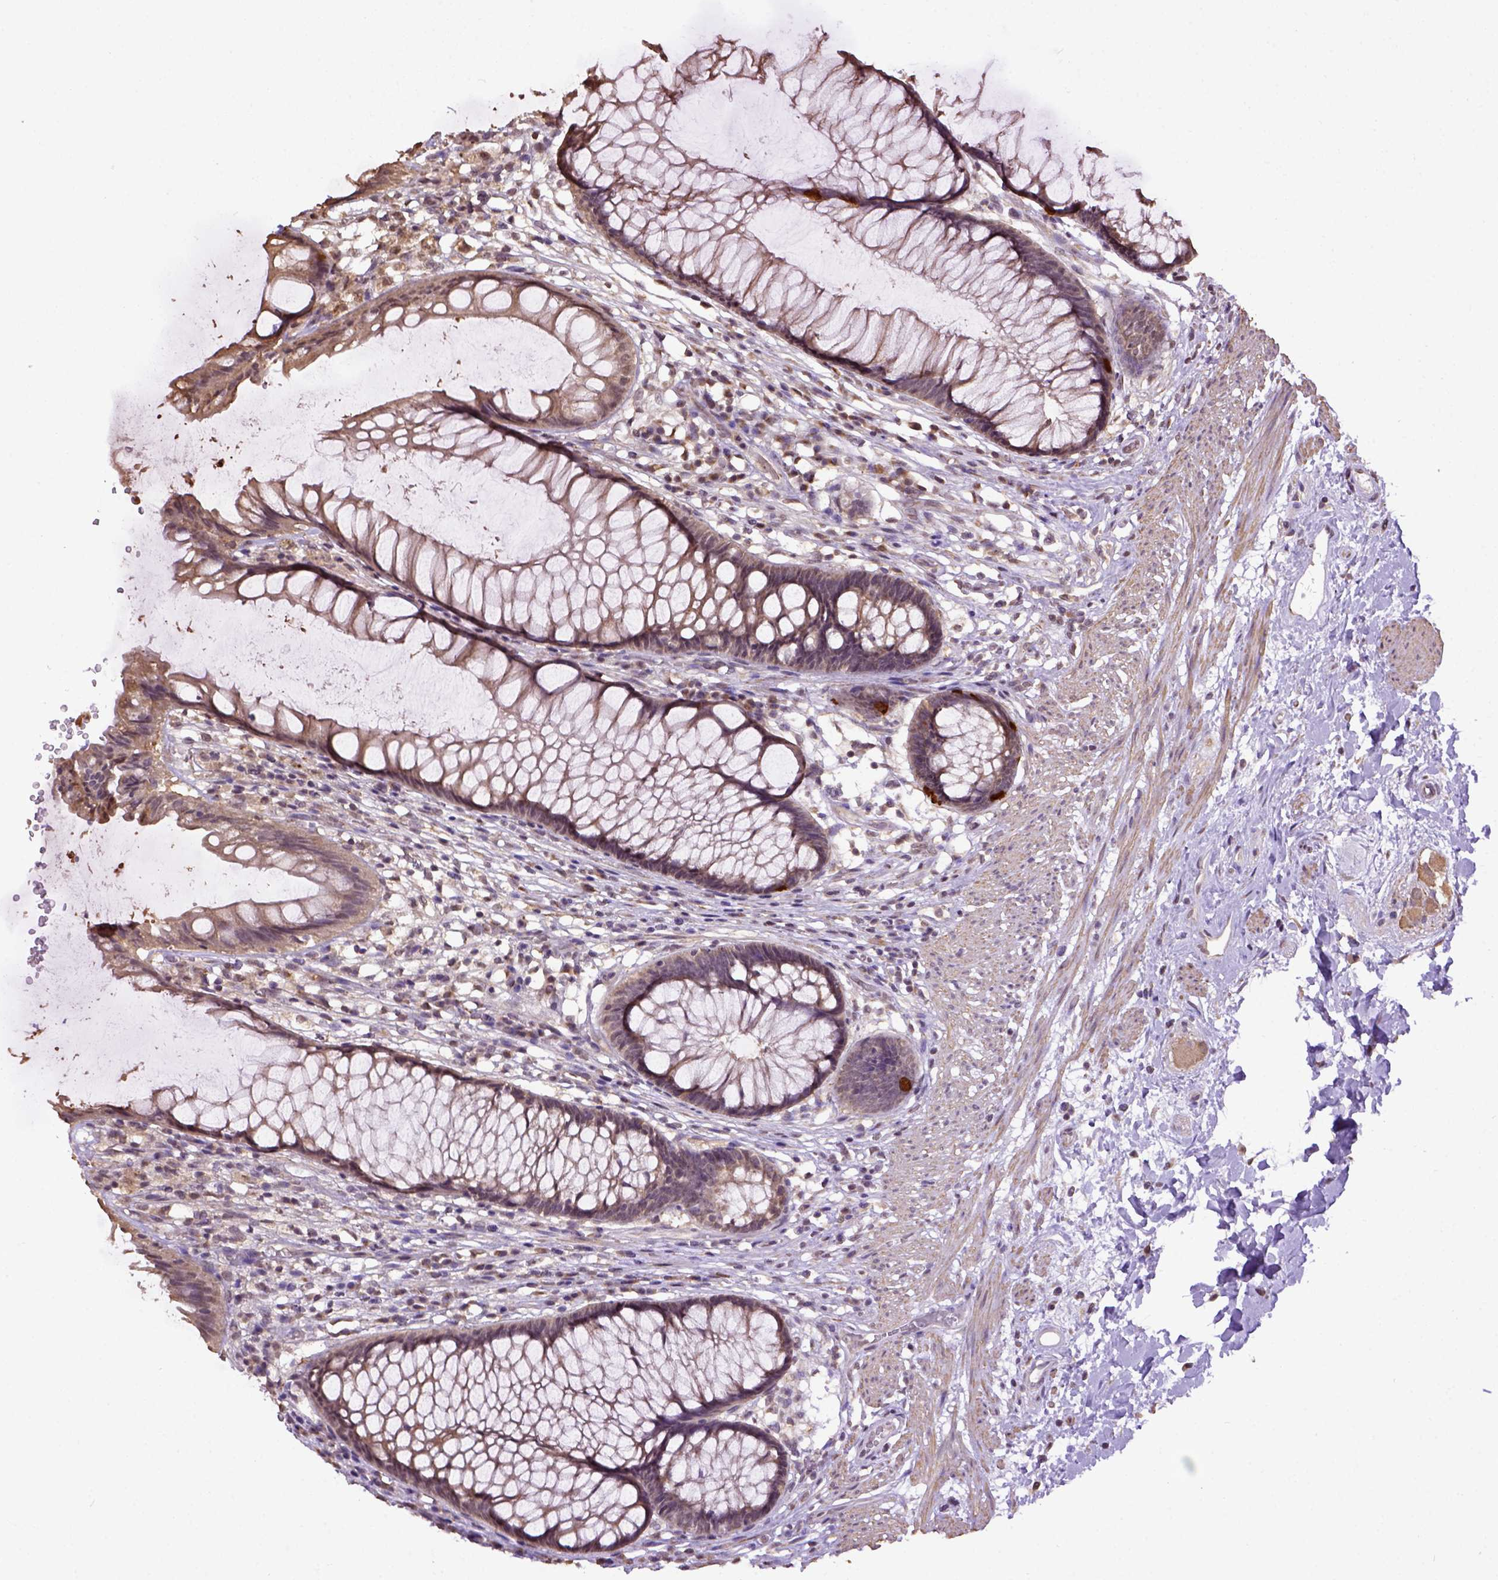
{"staining": {"intensity": "strong", "quantity": "<25%", "location": "cytoplasmic/membranous"}, "tissue": "rectum", "cell_type": "Glandular cells", "image_type": "normal", "snomed": [{"axis": "morphology", "description": "Normal tissue, NOS"}, {"axis": "topography", "description": "Smooth muscle"}, {"axis": "topography", "description": "Rectum"}], "caption": "Glandular cells show medium levels of strong cytoplasmic/membranous staining in about <25% of cells in normal rectum.", "gene": "WDR17", "patient": {"sex": "male", "age": 53}}